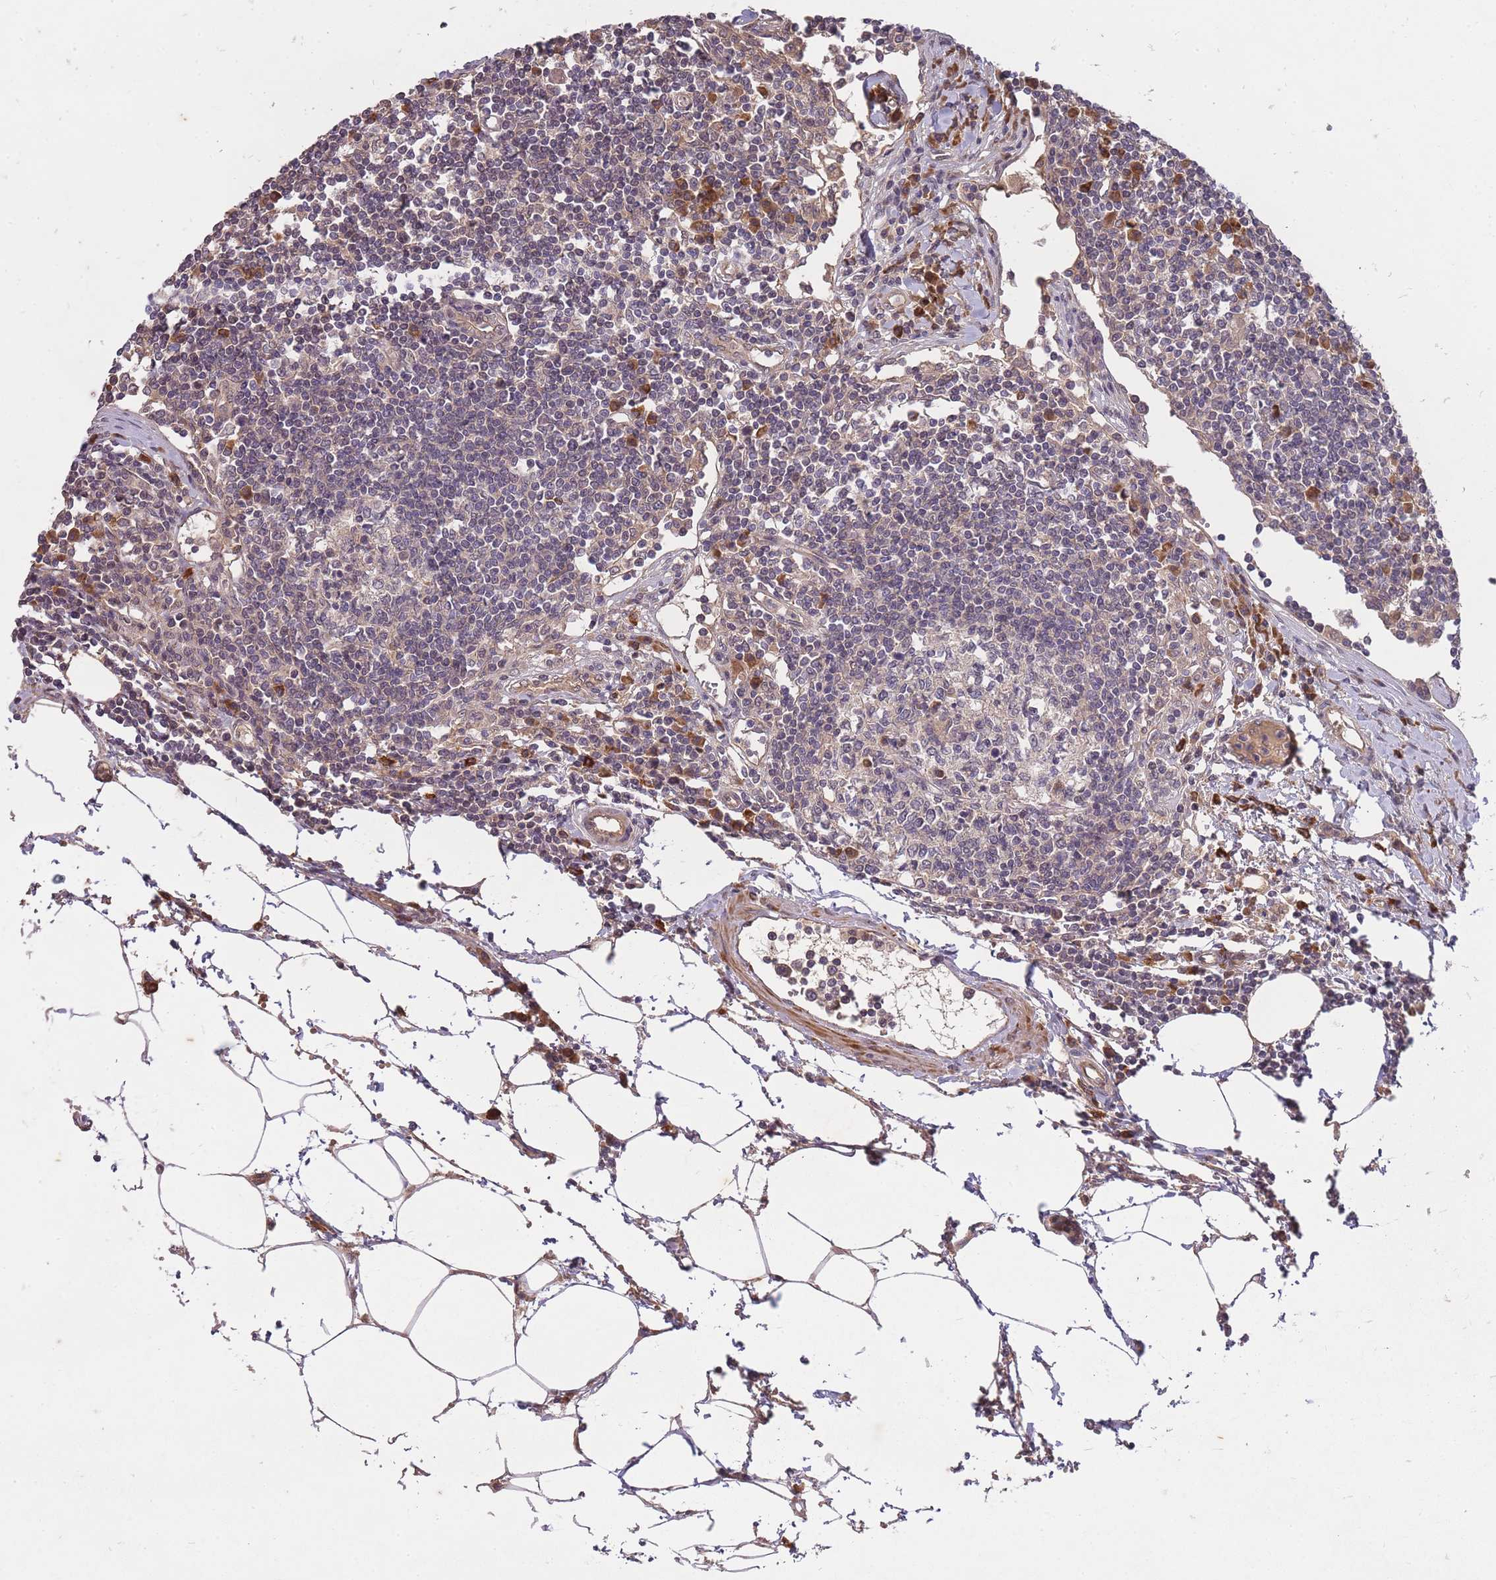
{"staining": {"intensity": "weak", "quantity": ">75%", "location": "cytoplasmic/membranous"}, "tissue": "lymph node", "cell_type": "Germinal center cells", "image_type": "normal", "snomed": [{"axis": "morphology", "description": "Adenocarcinoma, NOS"}, {"axis": "topography", "description": "Lymph node"}], "caption": "A high-resolution image shows immunohistochemistry staining of benign lymph node, which shows weak cytoplasmic/membranous staining in approximately >75% of germinal center cells.", "gene": "SMC6", "patient": {"sex": "female", "age": 62}}